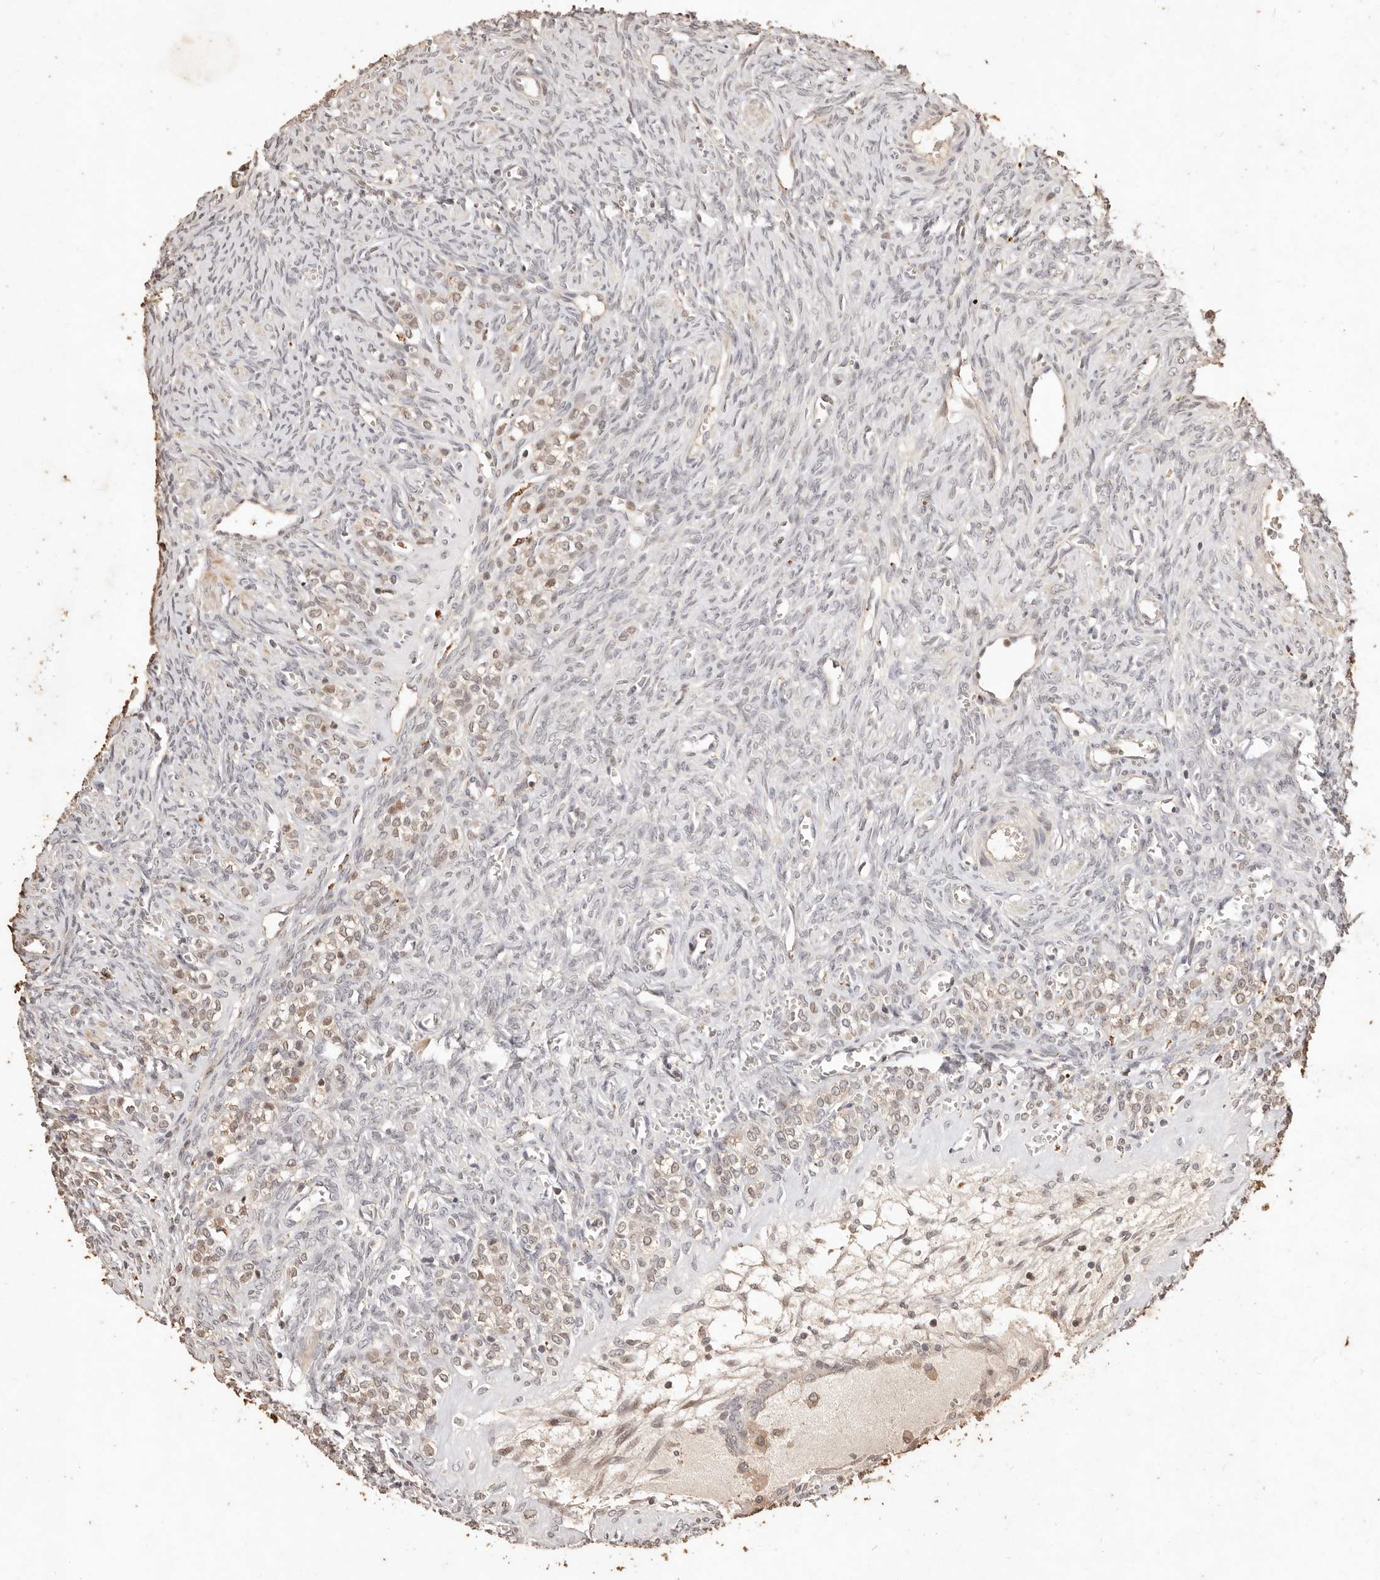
{"staining": {"intensity": "moderate", "quantity": ">75%", "location": "cytoplasmic/membranous"}, "tissue": "ovary", "cell_type": "Follicle cells", "image_type": "normal", "snomed": [{"axis": "morphology", "description": "Normal tissue, NOS"}, {"axis": "topography", "description": "Ovary"}], "caption": "Ovary was stained to show a protein in brown. There is medium levels of moderate cytoplasmic/membranous expression in approximately >75% of follicle cells. The staining was performed using DAB (3,3'-diaminobenzidine), with brown indicating positive protein expression. Nuclei are stained blue with hematoxylin.", "gene": "KIF9", "patient": {"sex": "female", "age": 41}}